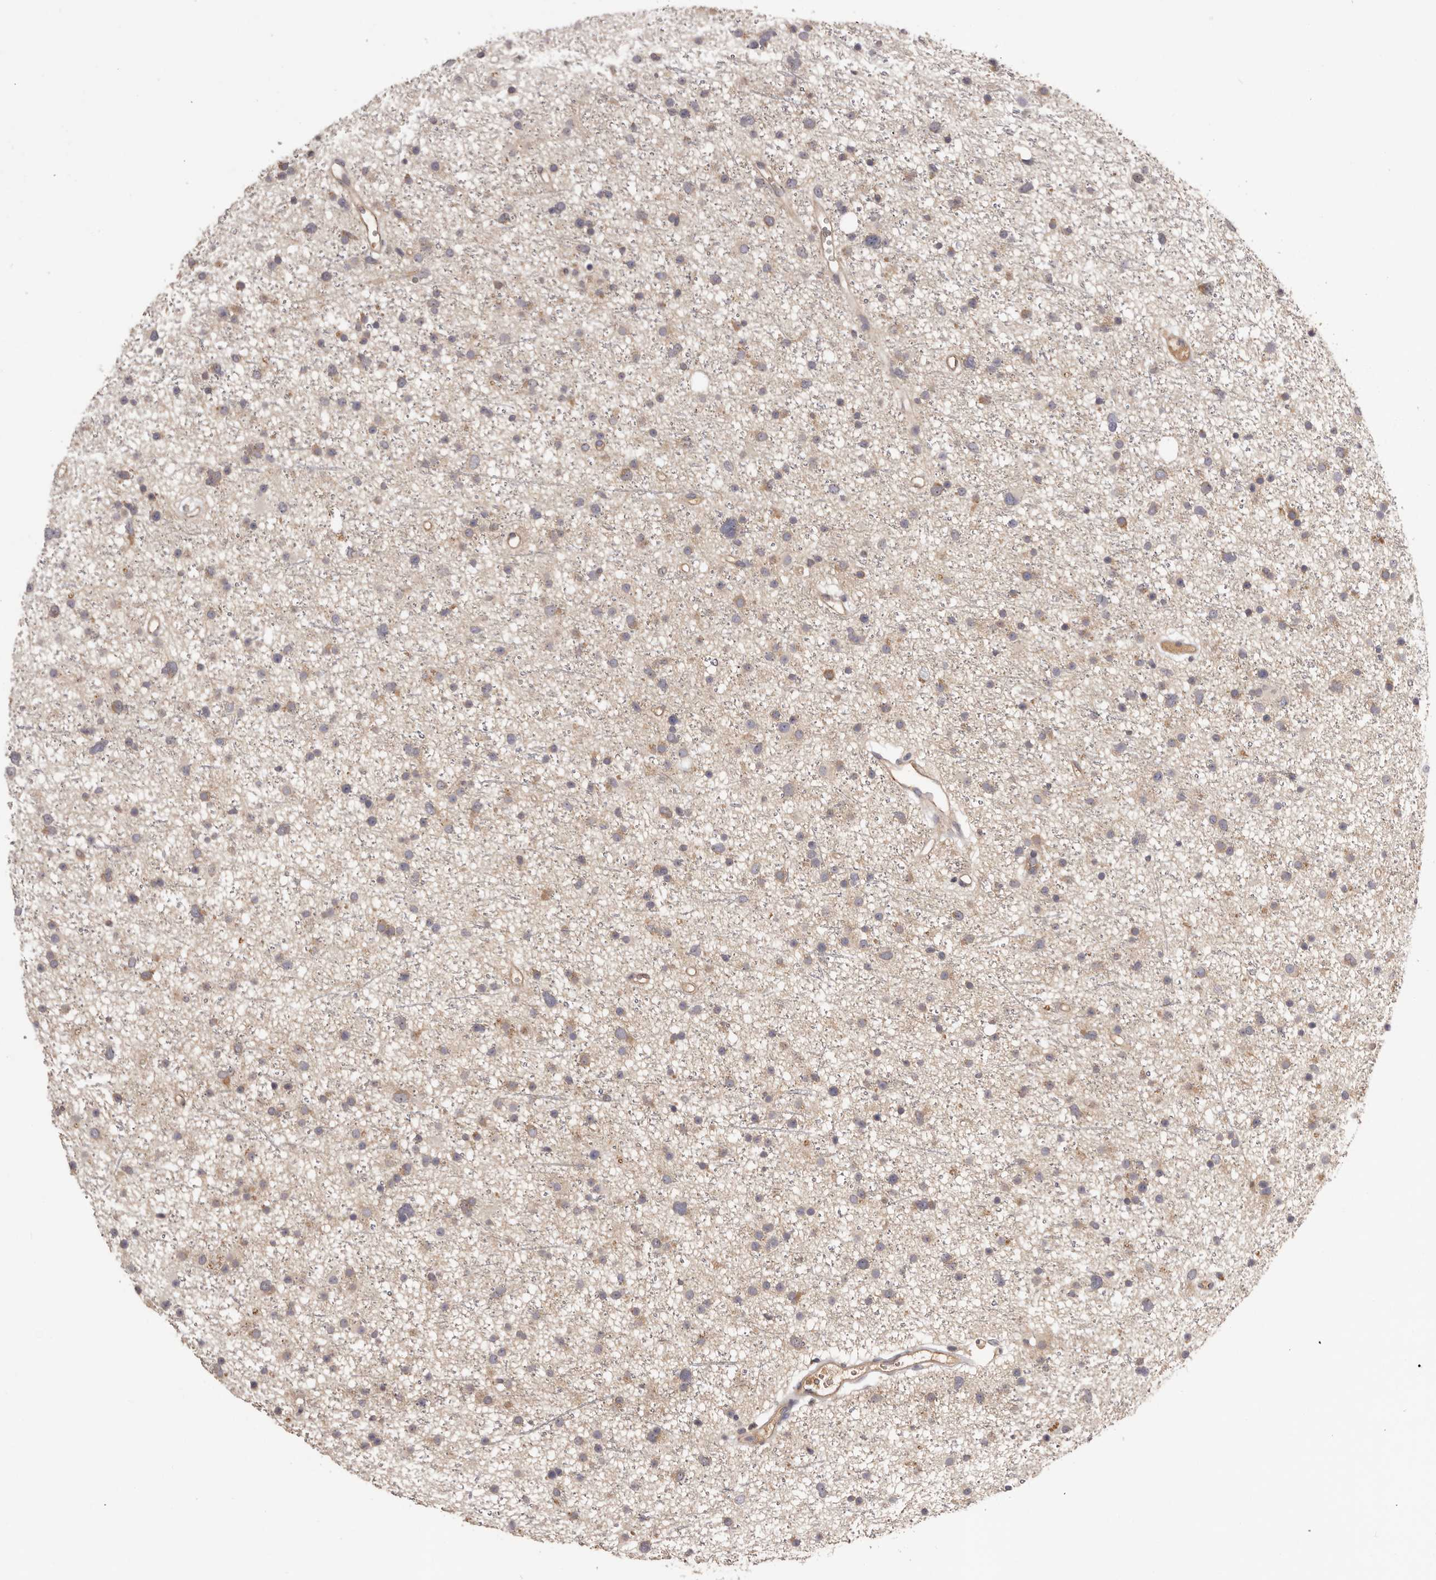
{"staining": {"intensity": "weak", "quantity": ">75%", "location": "cytoplasmic/membranous"}, "tissue": "glioma", "cell_type": "Tumor cells", "image_type": "cancer", "snomed": [{"axis": "morphology", "description": "Glioma, malignant, Low grade"}, {"axis": "topography", "description": "Cerebral cortex"}], "caption": "High-magnification brightfield microscopy of glioma stained with DAB (3,3'-diaminobenzidine) (brown) and counterstained with hematoxylin (blue). tumor cells exhibit weak cytoplasmic/membranous expression is present in approximately>75% of cells.", "gene": "LTV1", "patient": {"sex": "female", "age": 39}}